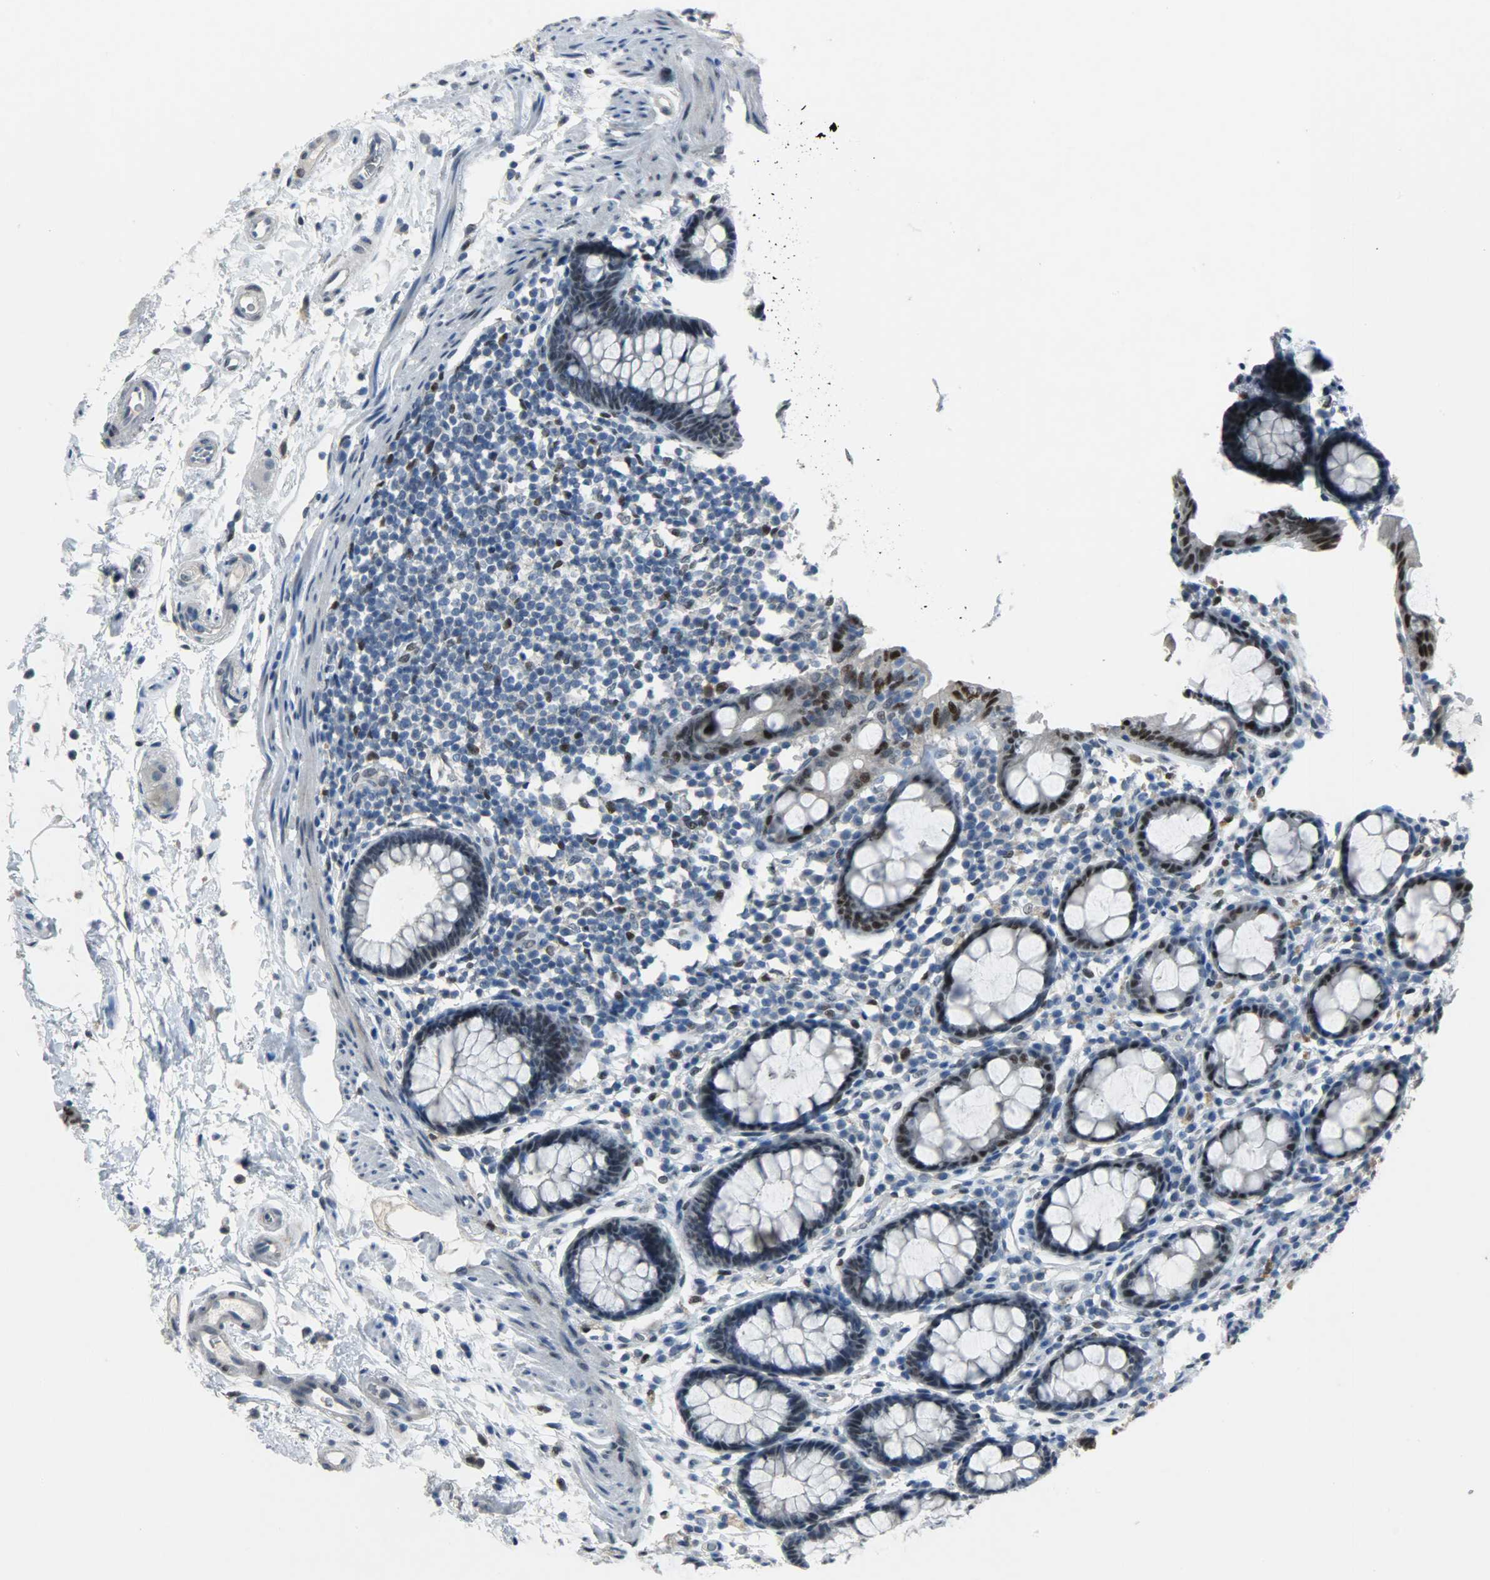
{"staining": {"intensity": "strong", "quantity": "25%-75%", "location": "nuclear"}, "tissue": "rectum", "cell_type": "Glandular cells", "image_type": "normal", "snomed": [{"axis": "morphology", "description": "Normal tissue, NOS"}, {"axis": "topography", "description": "Rectum"}], "caption": "Immunohistochemical staining of unremarkable human rectum shows 25%-75% levels of strong nuclear protein staining in approximately 25%-75% of glandular cells. The protein is shown in brown color, while the nuclei are stained blue.", "gene": "PPARG", "patient": {"sex": "male", "age": 92}}